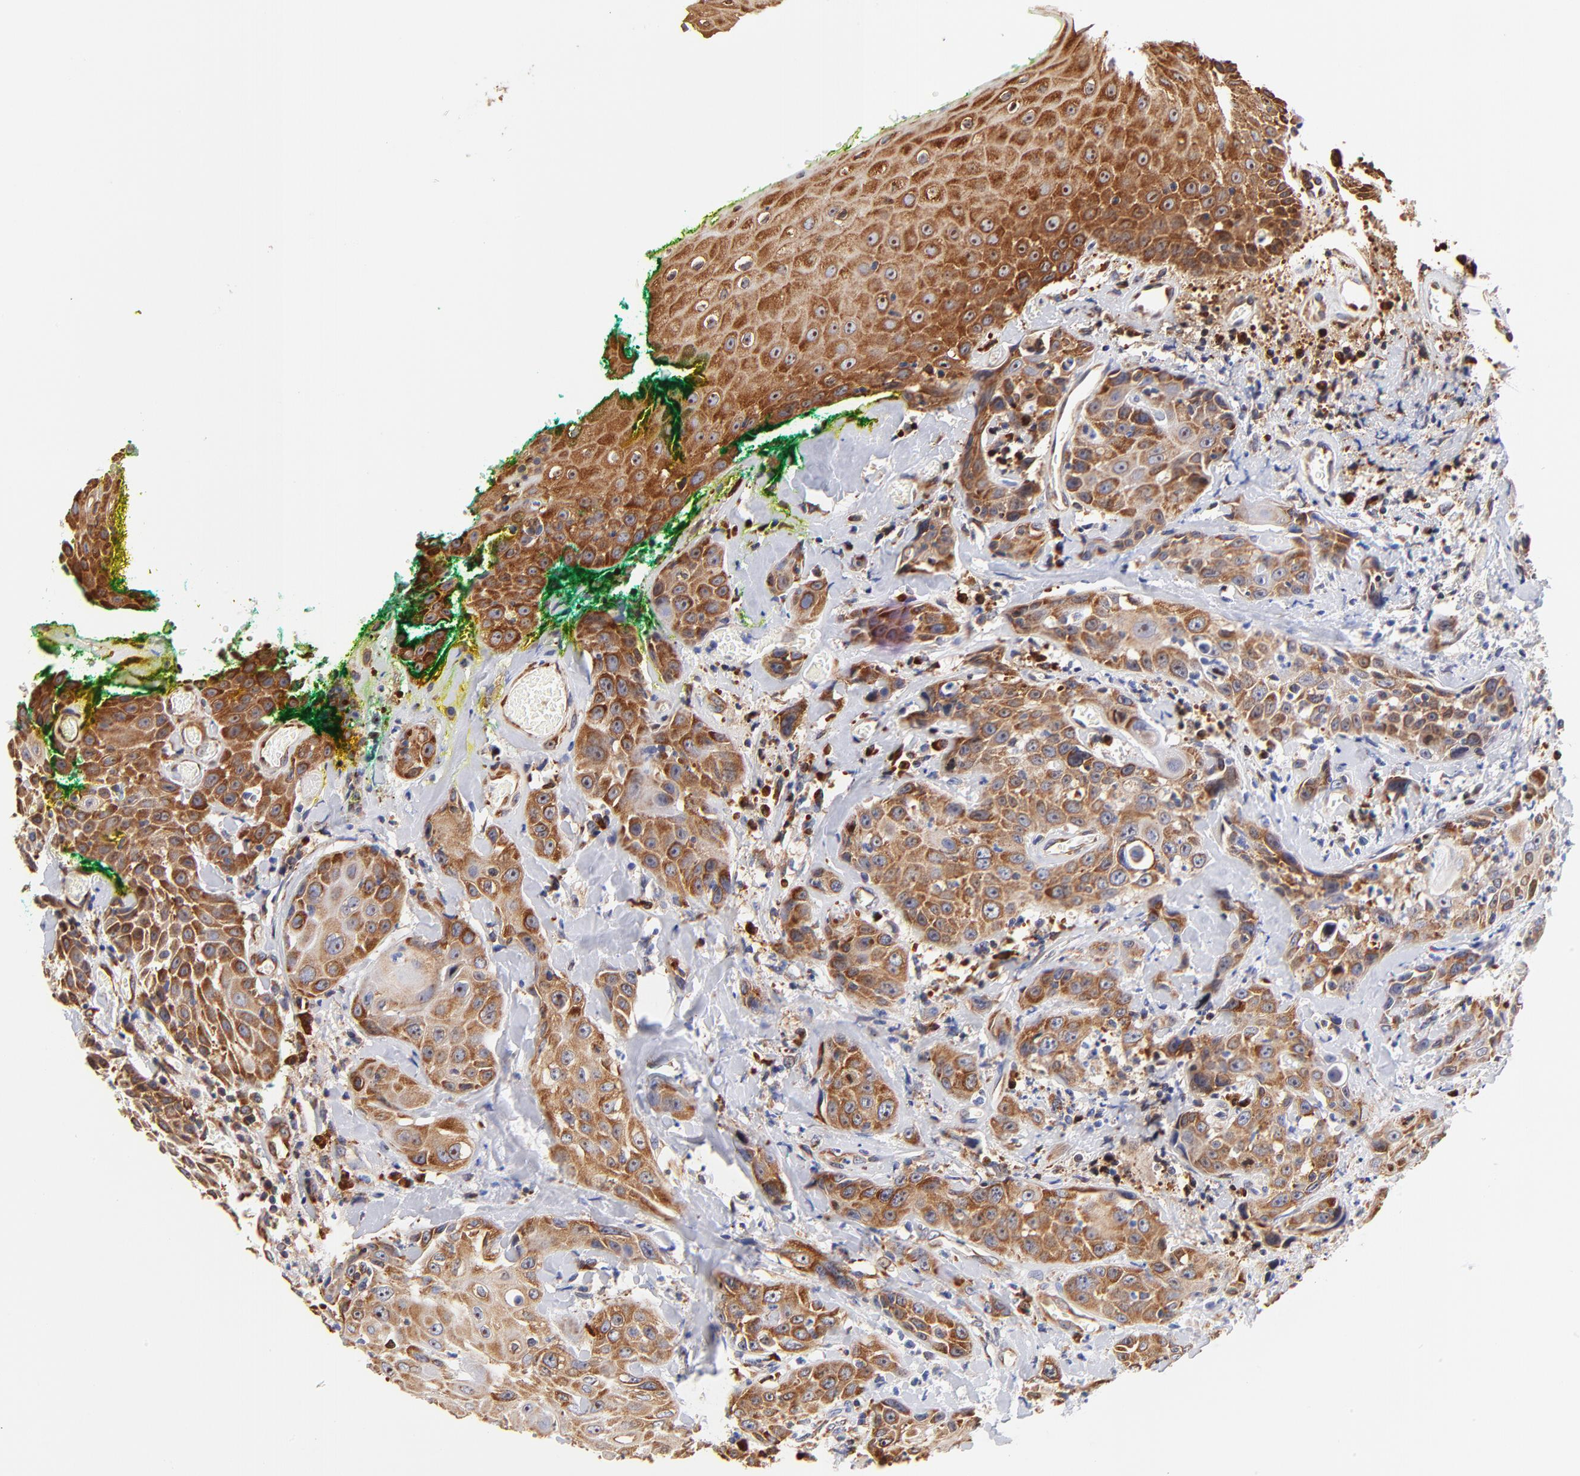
{"staining": {"intensity": "moderate", "quantity": ">75%", "location": "cytoplasmic/membranous"}, "tissue": "head and neck cancer", "cell_type": "Tumor cells", "image_type": "cancer", "snomed": [{"axis": "morphology", "description": "Squamous cell carcinoma, NOS"}, {"axis": "topography", "description": "Oral tissue"}, {"axis": "topography", "description": "Head-Neck"}], "caption": "Protein expression analysis of human squamous cell carcinoma (head and neck) reveals moderate cytoplasmic/membranous expression in about >75% of tumor cells. (IHC, brightfield microscopy, high magnification).", "gene": "RPL27", "patient": {"sex": "female", "age": 82}}